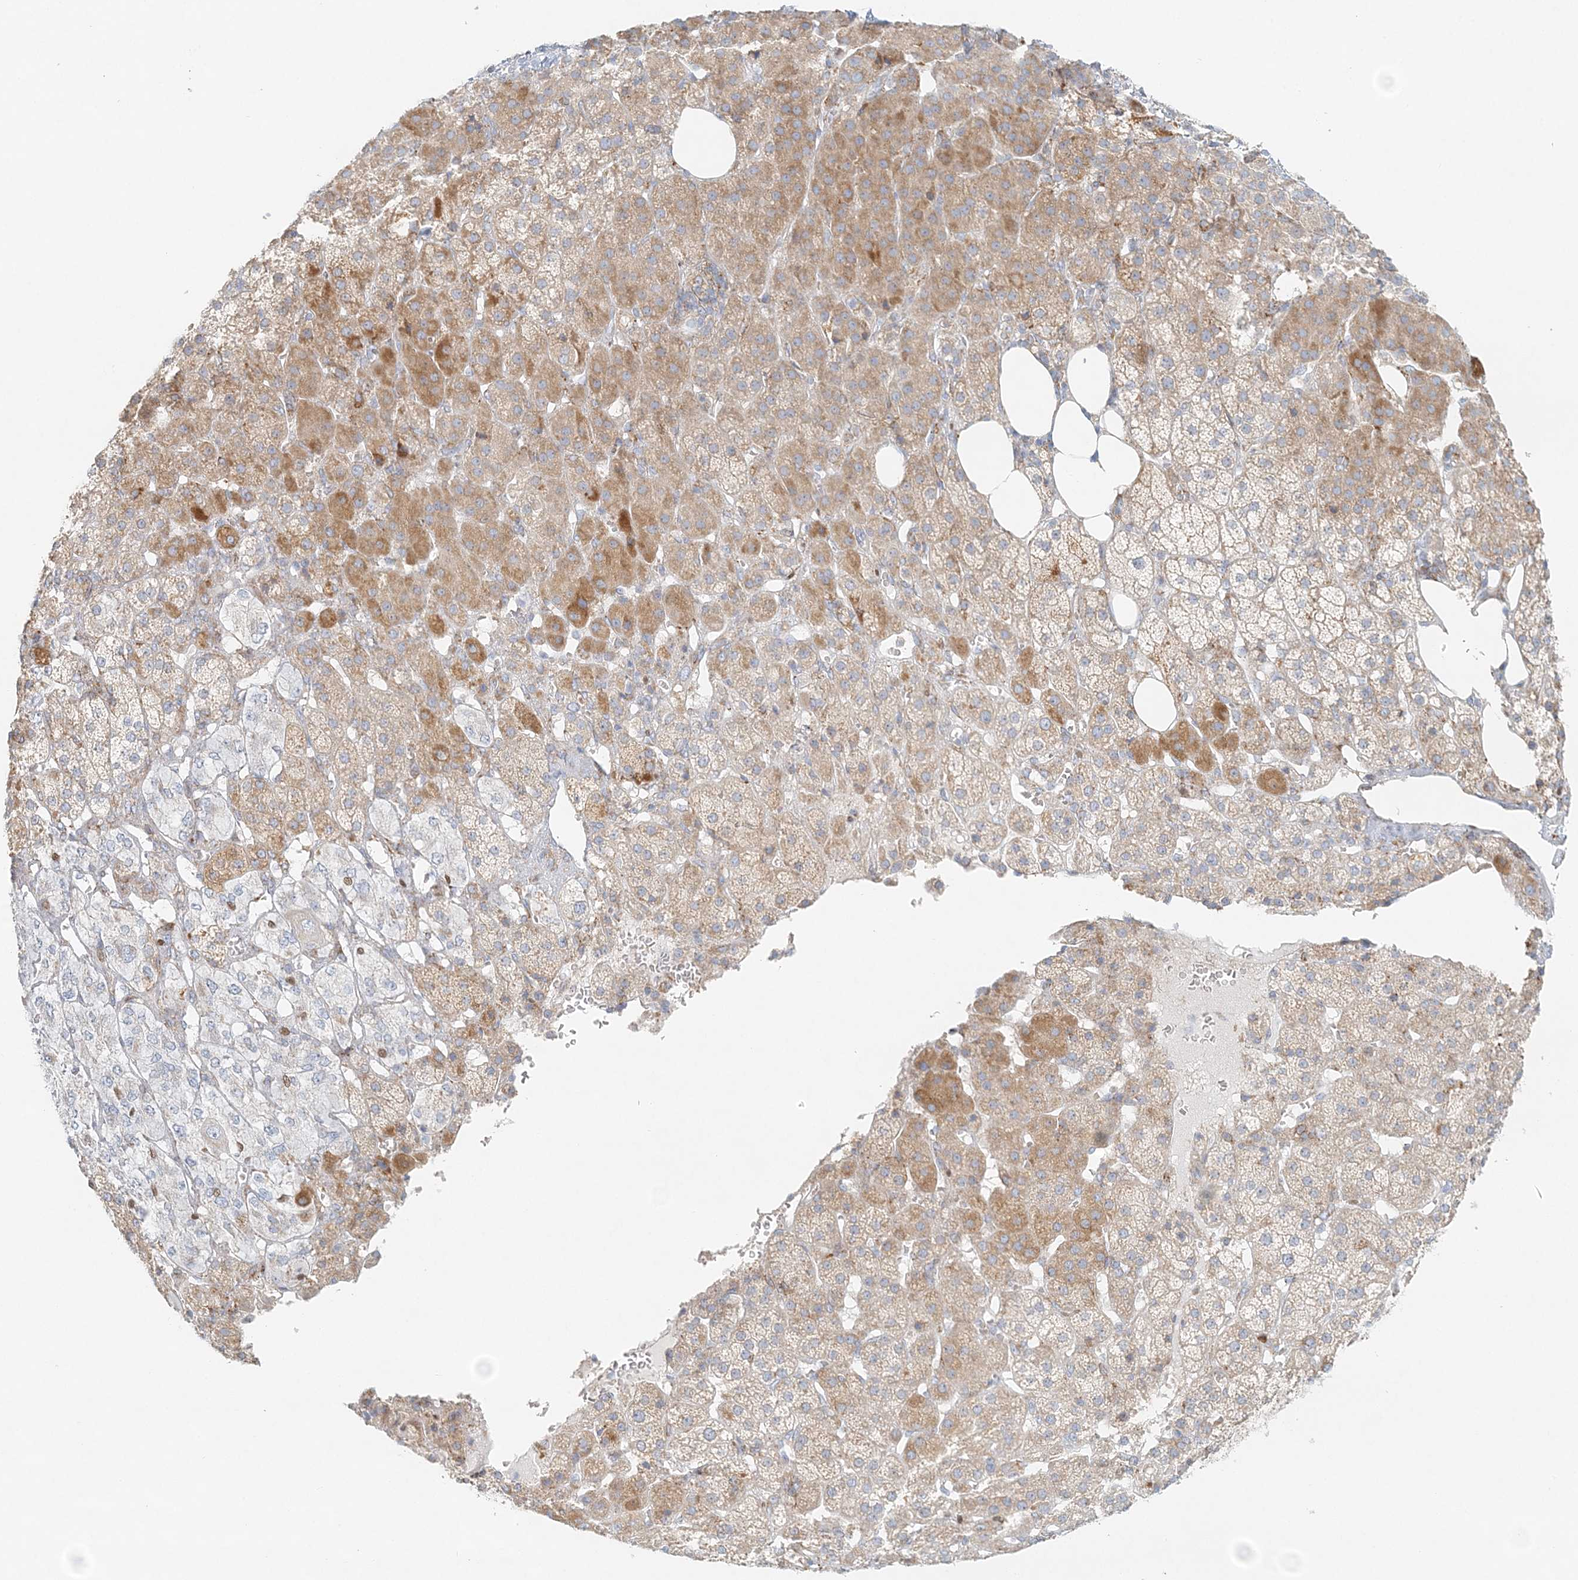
{"staining": {"intensity": "moderate", "quantity": "25%-75%", "location": "cytoplasmic/membranous"}, "tissue": "adrenal gland", "cell_type": "Glandular cells", "image_type": "normal", "snomed": [{"axis": "morphology", "description": "Normal tissue, NOS"}, {"axis": "topography", "description": "Adrenal gland"}], "caption": "IHC photomicrograph of unremarkable adrenal gland: adrenal gland stained using IHC exhibits medium levels of moderate protein expression localized specifically in the cytoplasmic/membranous of glandular cells, appearing as a cytoplasmic/membranous brown color.", "gene": "STK11IP", "patient": {"sex": "female", "age": 57}}